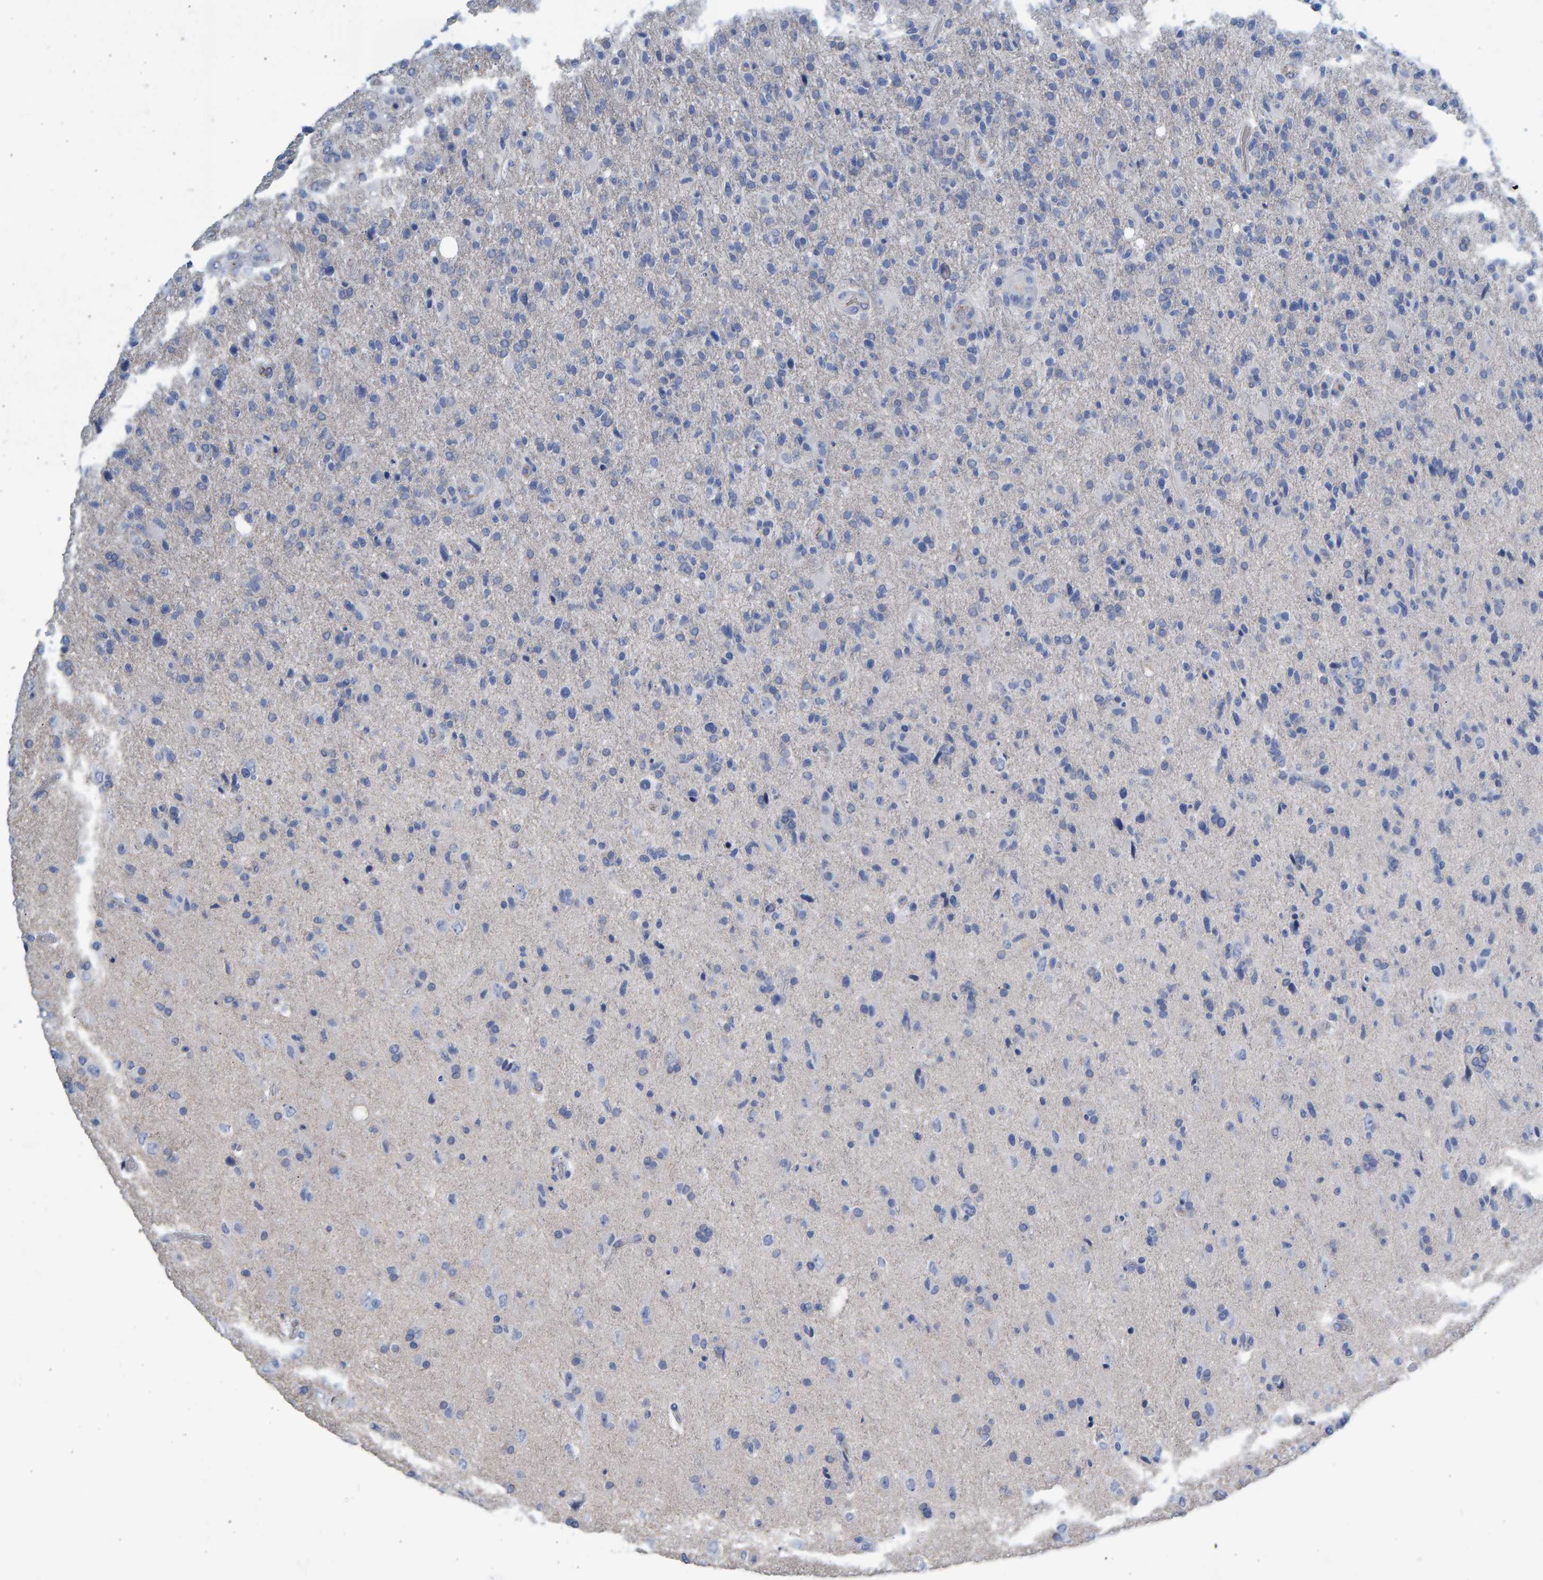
{"staining": {"intensity": "negative", "quantity": "none", "location": "none"}, "tissue": "glioma", "cell_type": "Tumor cells", "image_type": "cancer", "snomed": [{"axis": "morphology", "description": "Glioma, malignant, High grade"}, {"axis": "topography", "description": "Brain"}], "caption": "This is a image of immunohistochemistry (IHC) staining of high-grade glioma (malignant), which shows no staining in tumor cells.", "gene": "SLC34A3", "patient": {"sex": "male", "age": 72}}